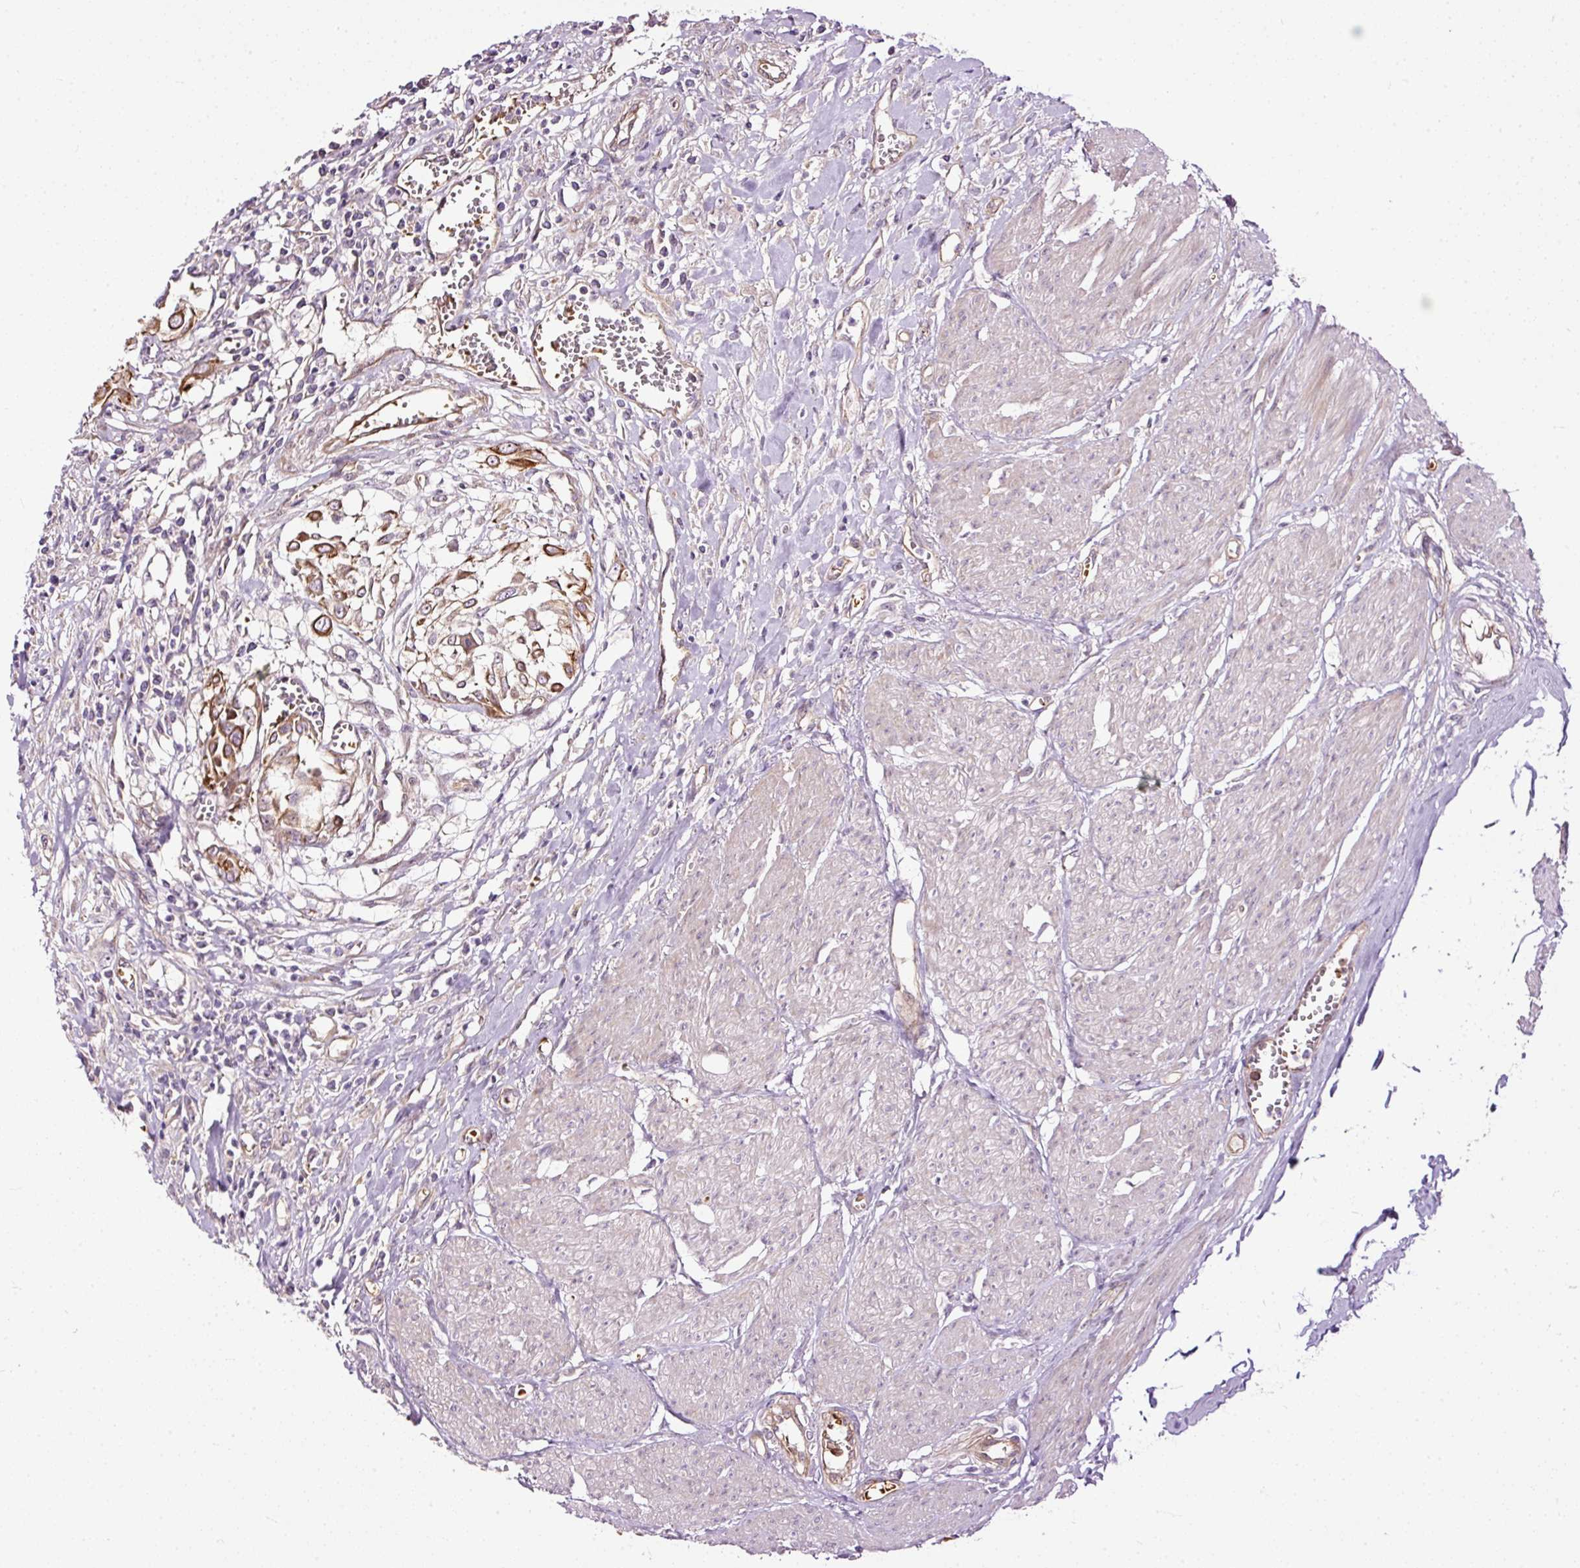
{"staining": {"intensity": "moderate", "quantity": ">75%", "location": "cytoplasmic/membranous"}, "tissue": "urothelial cancer", "cell_type": "Tumor cells", "image_type": "cancer", "snomed": [{"axis": "morphology", "description": "Urothelial carcinoma, High grade"}, {"axis": "topography", "description": "Urinary bladder"}], "caption": "Immunohistochemical staining of human high-grade urothelial carcinoma reveals medium levels of moderate cytoplasmic/membranous protein positivity in about >75% of tumor cells. Nuclei are stained in blue.", "gene": "USHBP1", "patient": {"sex": "male", "age": 57}}